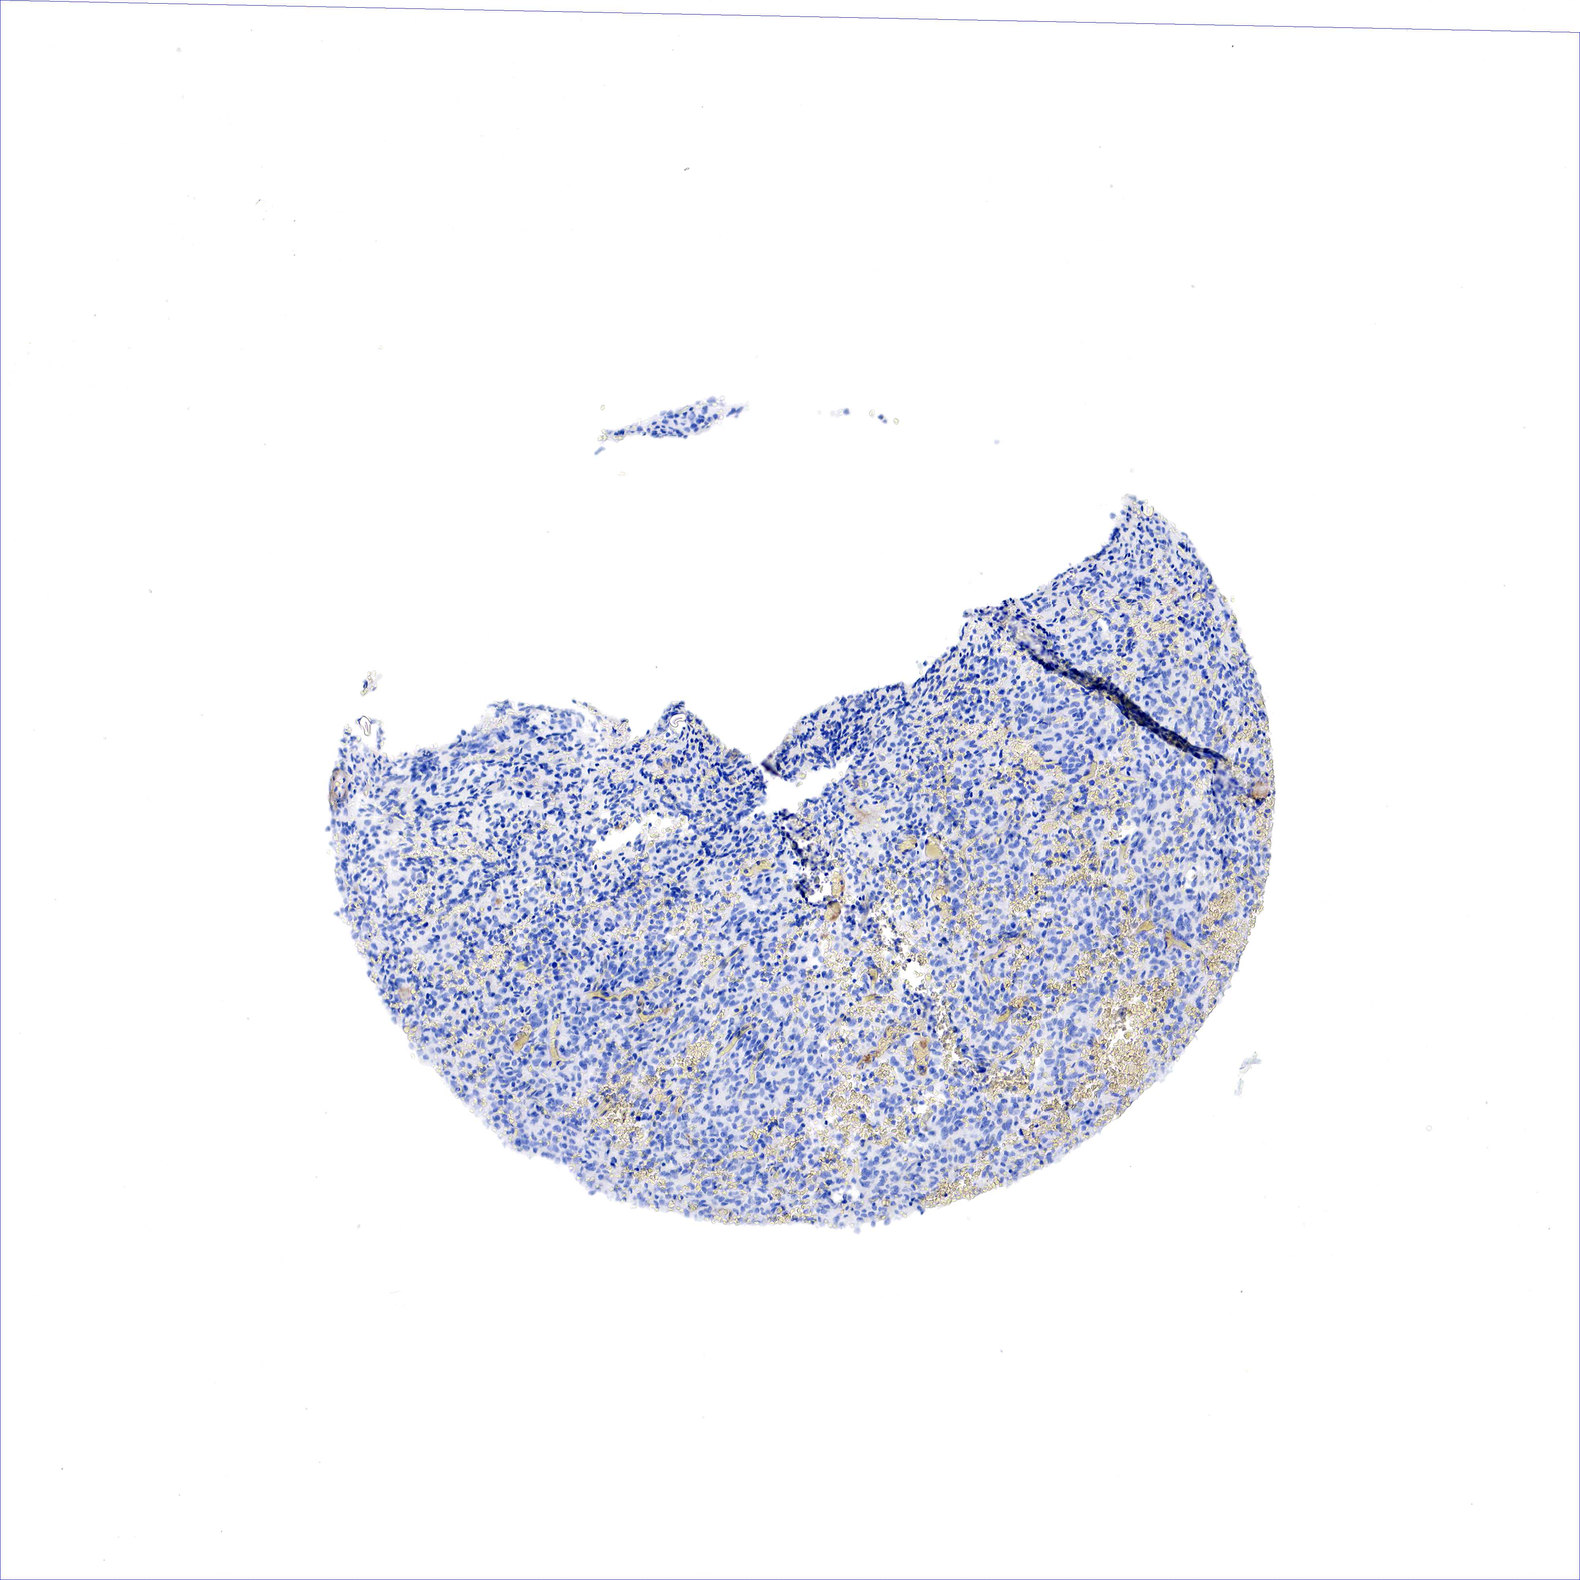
{"staining": {"intensity": "negative", "quantity": "none", "location": "none"}, "tissue": "glioma", "cell_type": "Tumor cells", "image_type": "cancer", "snomed": [{"axis": "morphology", "description": "Glioma, malignant, High grade"}, {"axis": "topography", "description": "Brain"}], "caption": "An image of human malignant glioma (high-grade) is negative for staining in tumor cells.", "gene": "TPM1", "patient": {"sex": "male", "age": 56}}